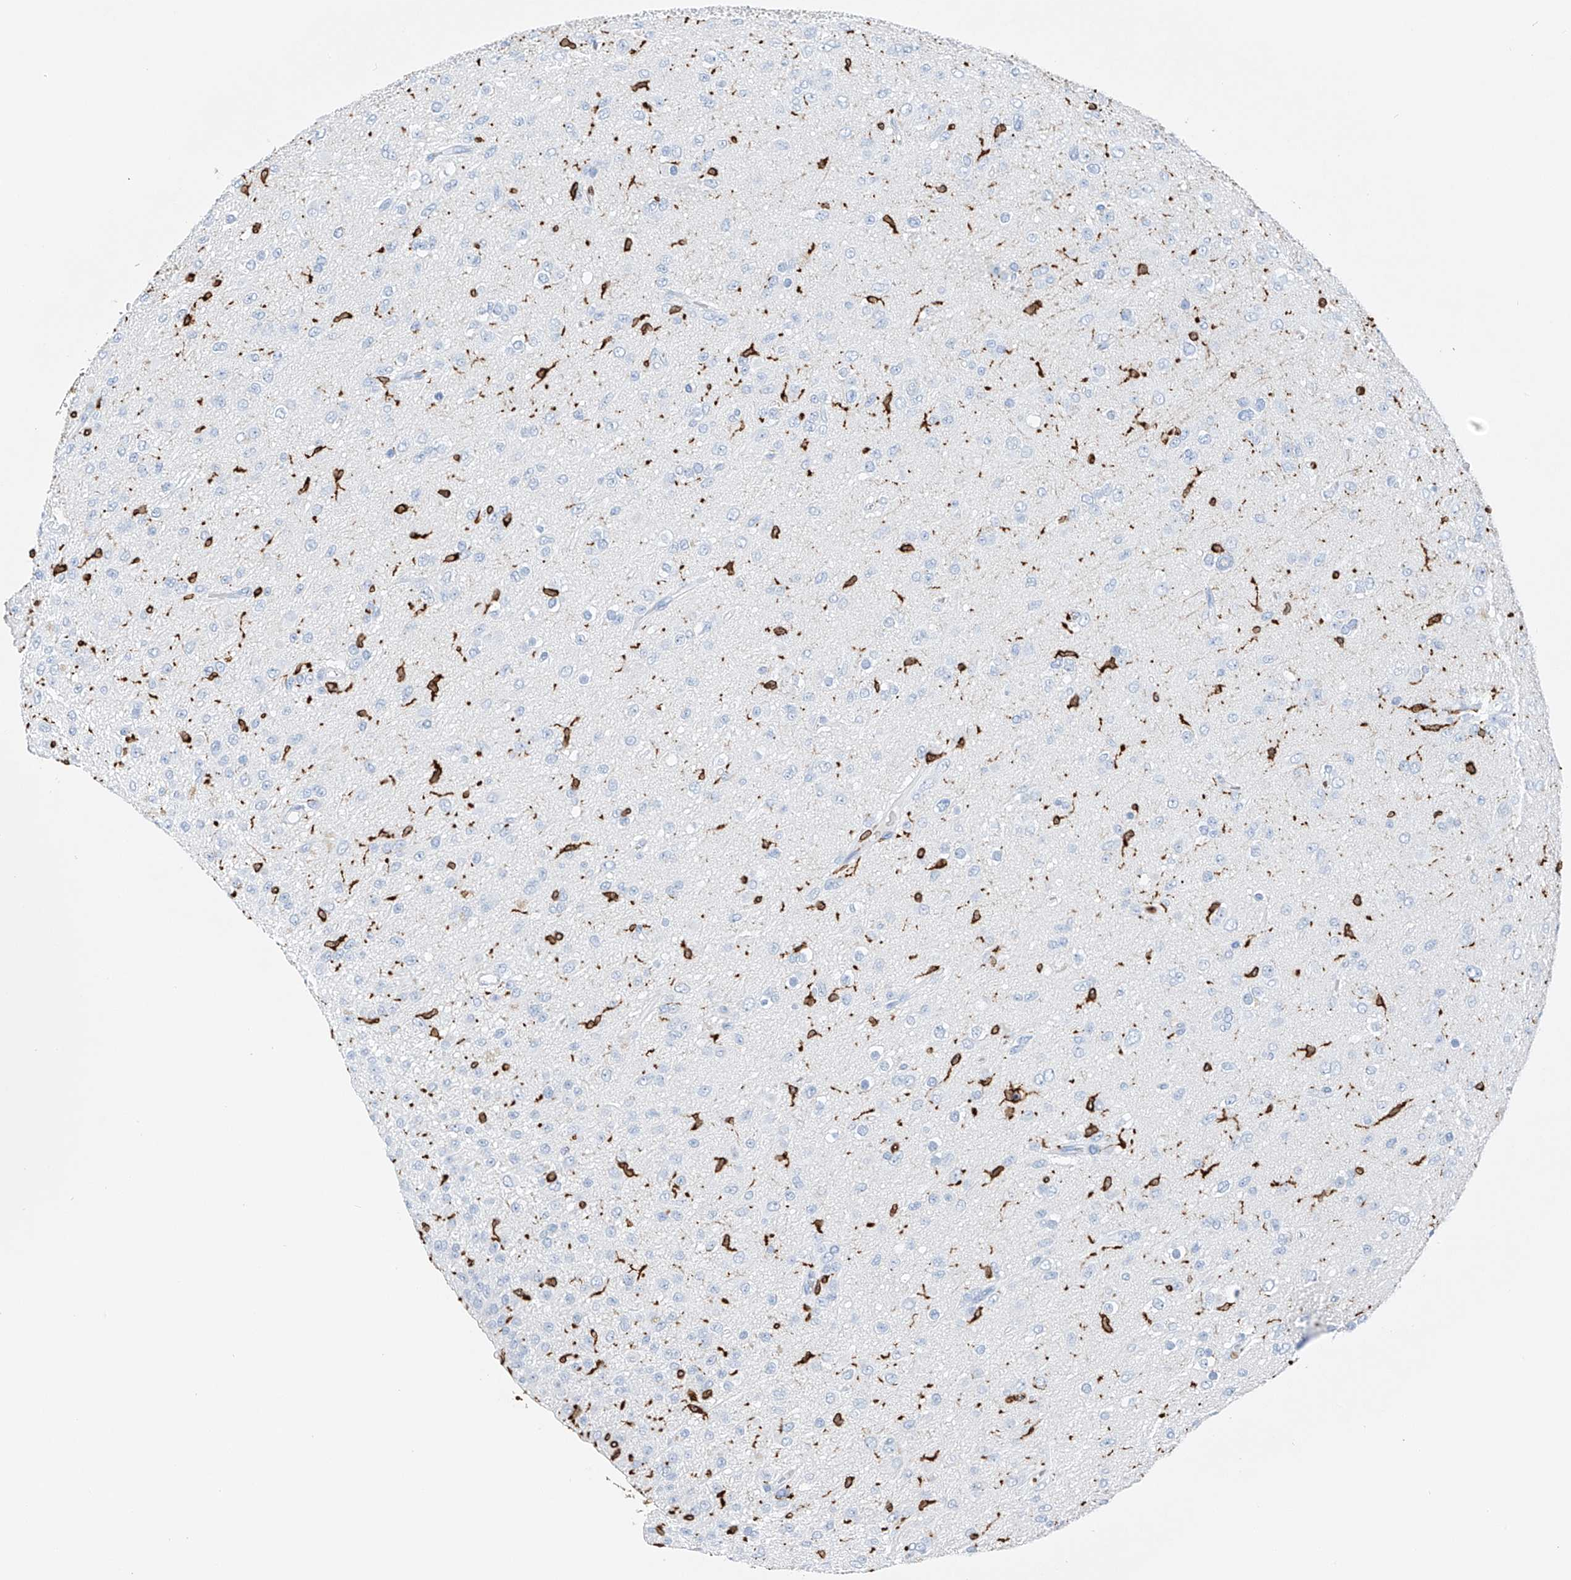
{"staining": {"intensity": "negative", "quantity": "none", "location": "none"}, "tissue": "glioma", "cell_type": "Tumor cells", "image_type": "cancer", "snomed": [{"axis": "morphology", "description": "Glioma, malignant, Low grade"}, {"axis": "topography", "description": "Brain"}], "caption": "Protein analysis of glioma demonstrates no significant staining in tumor cells.", "gene": "TBXAS1", "patient": {"sex": "male", "age": 65}}